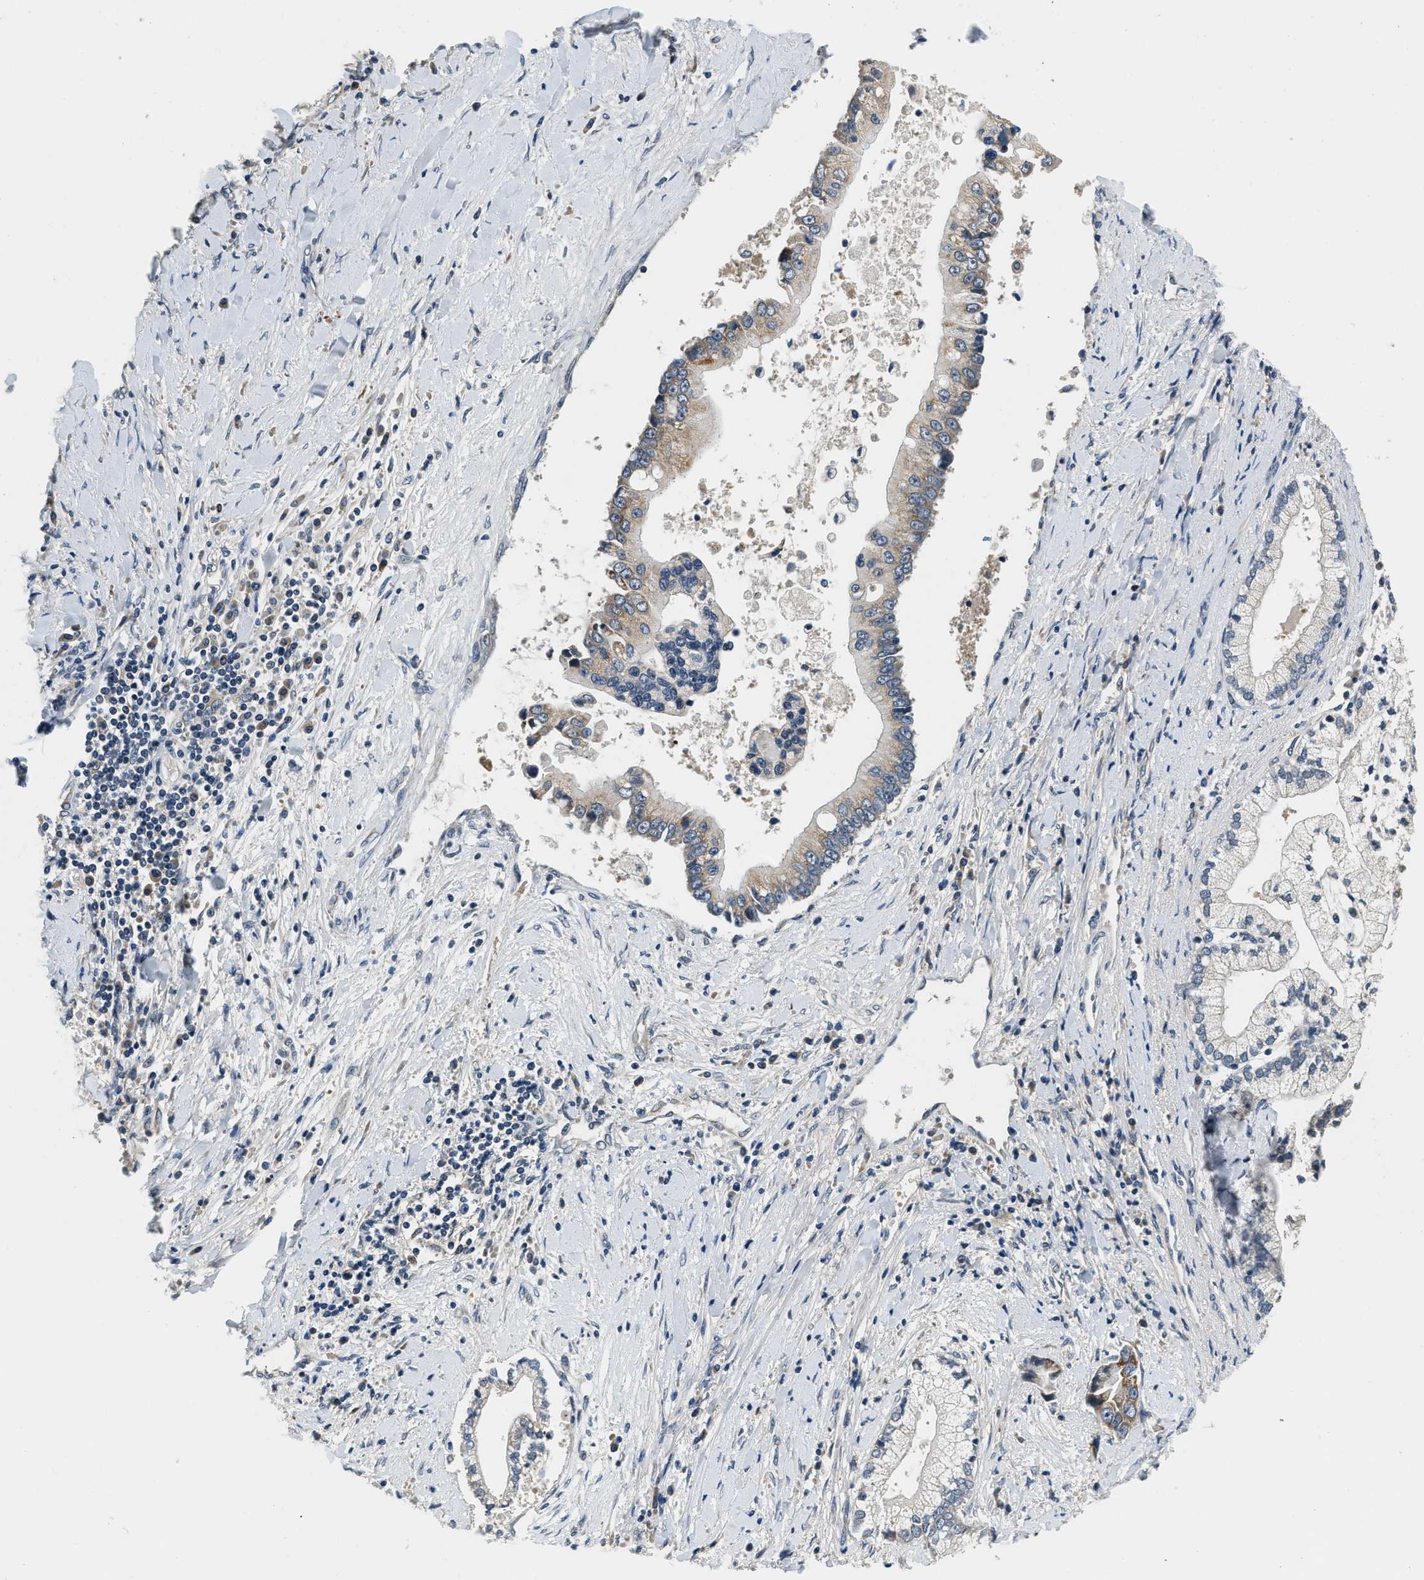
{"staining": {"intensity": "weak", "quantity": "<25%", "location": "cytoplasmic/membranous"}, "tissue": "liver cancer", "cell_type": "Tumor cells", "image_type": "cancer", "snomed": [{"axis": "morphology", "description": "Cholangiocarcinoma"}, {"axis": "topography", "description": "Liver"}], "caption": "Protein analysis of cholangiocarcinoma (liver) reveals no significant expression in tumor cells.", "gene": "YAE1", "patient": {"sex": "male", "age": 50}}